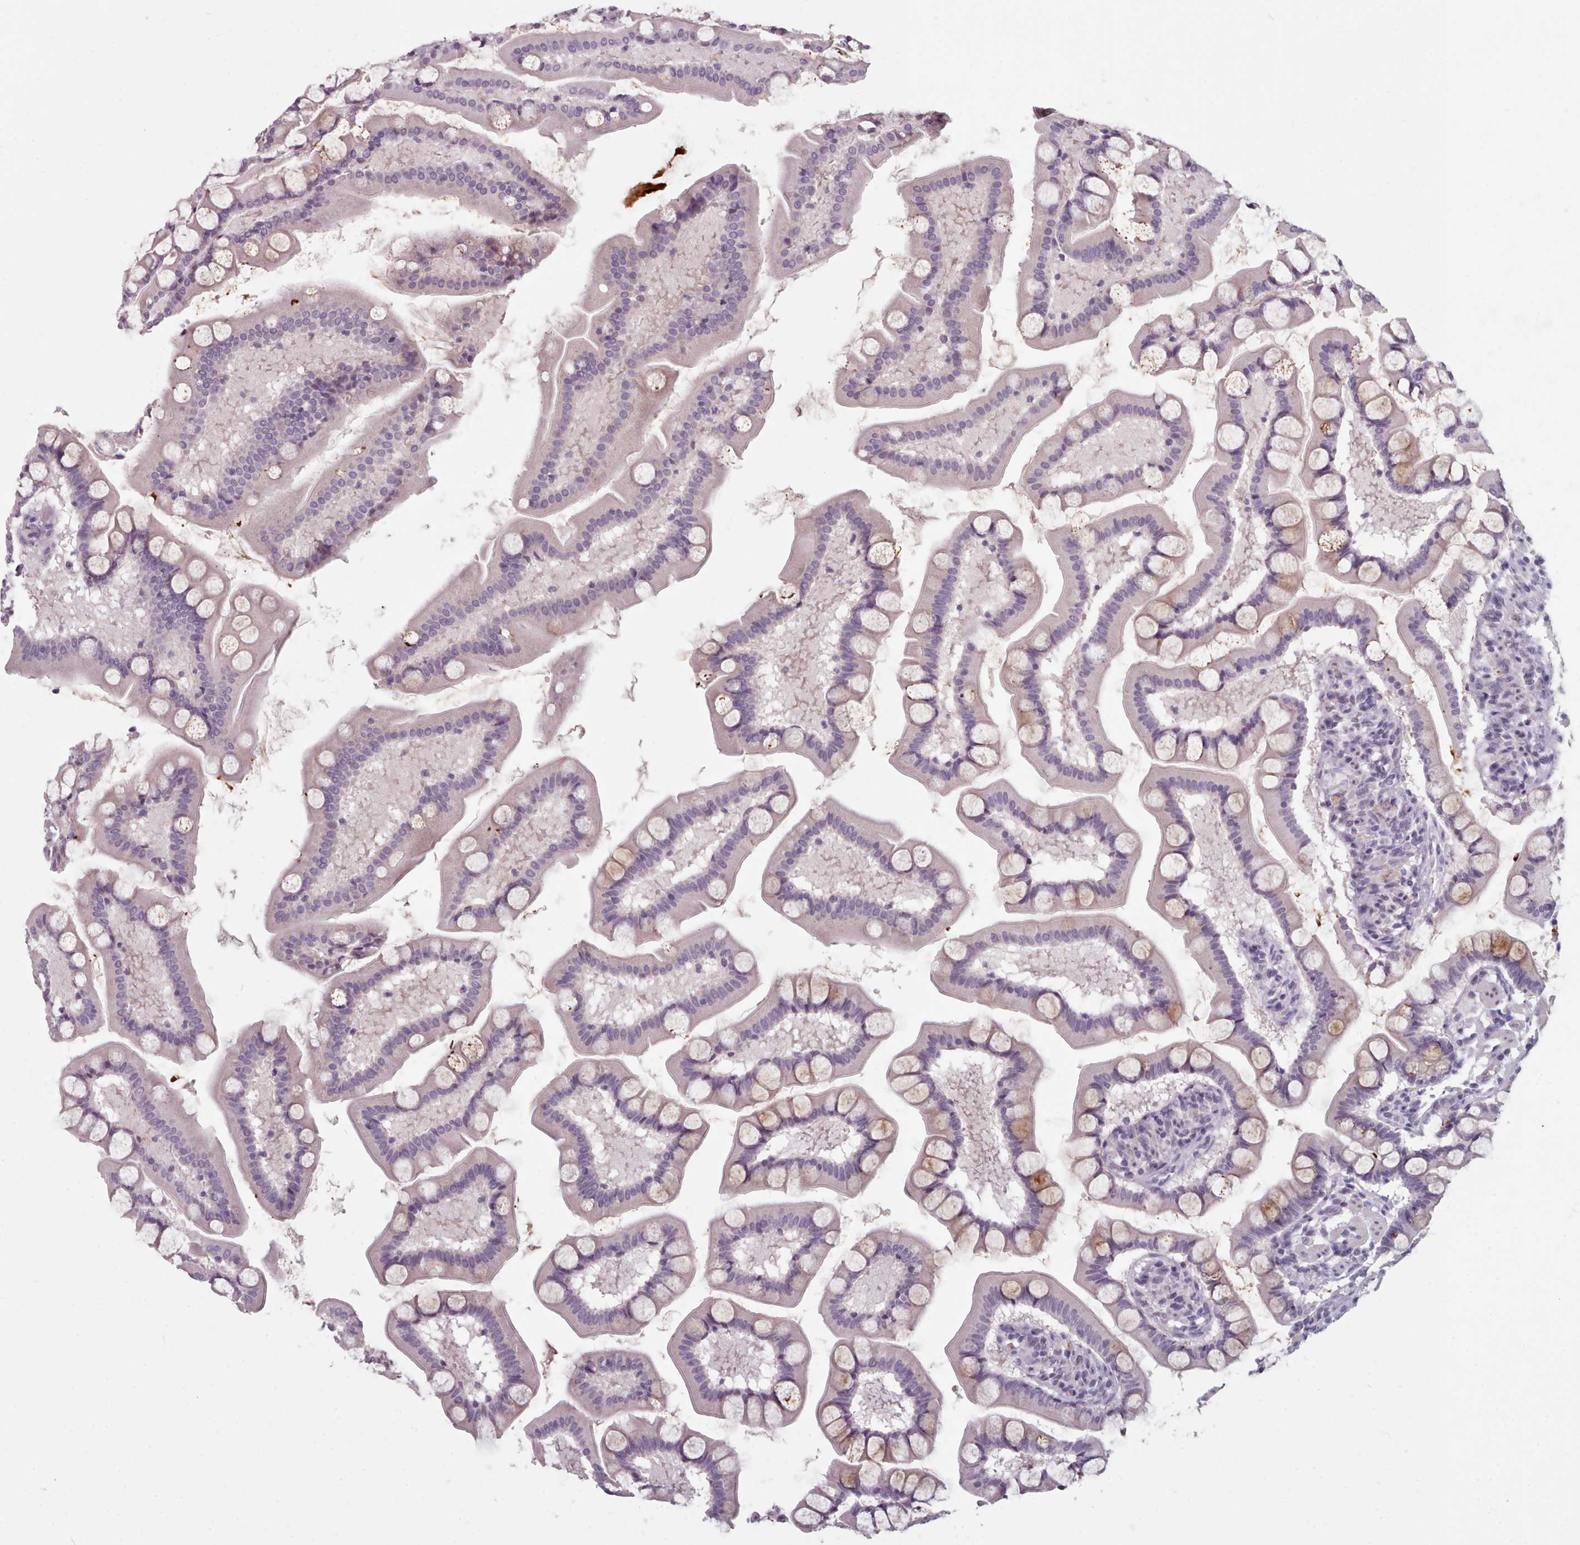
{"staining": {"intensity": "moderate", "quantity": "<25%", "location": "cytoplasmic/membranous"}, "tissue": "small intestine", "cell_type": "Glandular cells", "image_type": "normal", "snomed": [{"axis": "morphology", "description": "Normal tissue, NOS"}, {"axis": "topography", "description": "Small intestine"}], "caption": "About <25% of glandular cells in benign small intestine demonstrate moderate cytoplasmic/membranous protein expression as visualized by brown immunohistochemical staining.", "gene": "PBX4", "patient": {"sex": "male", "age": 41}}